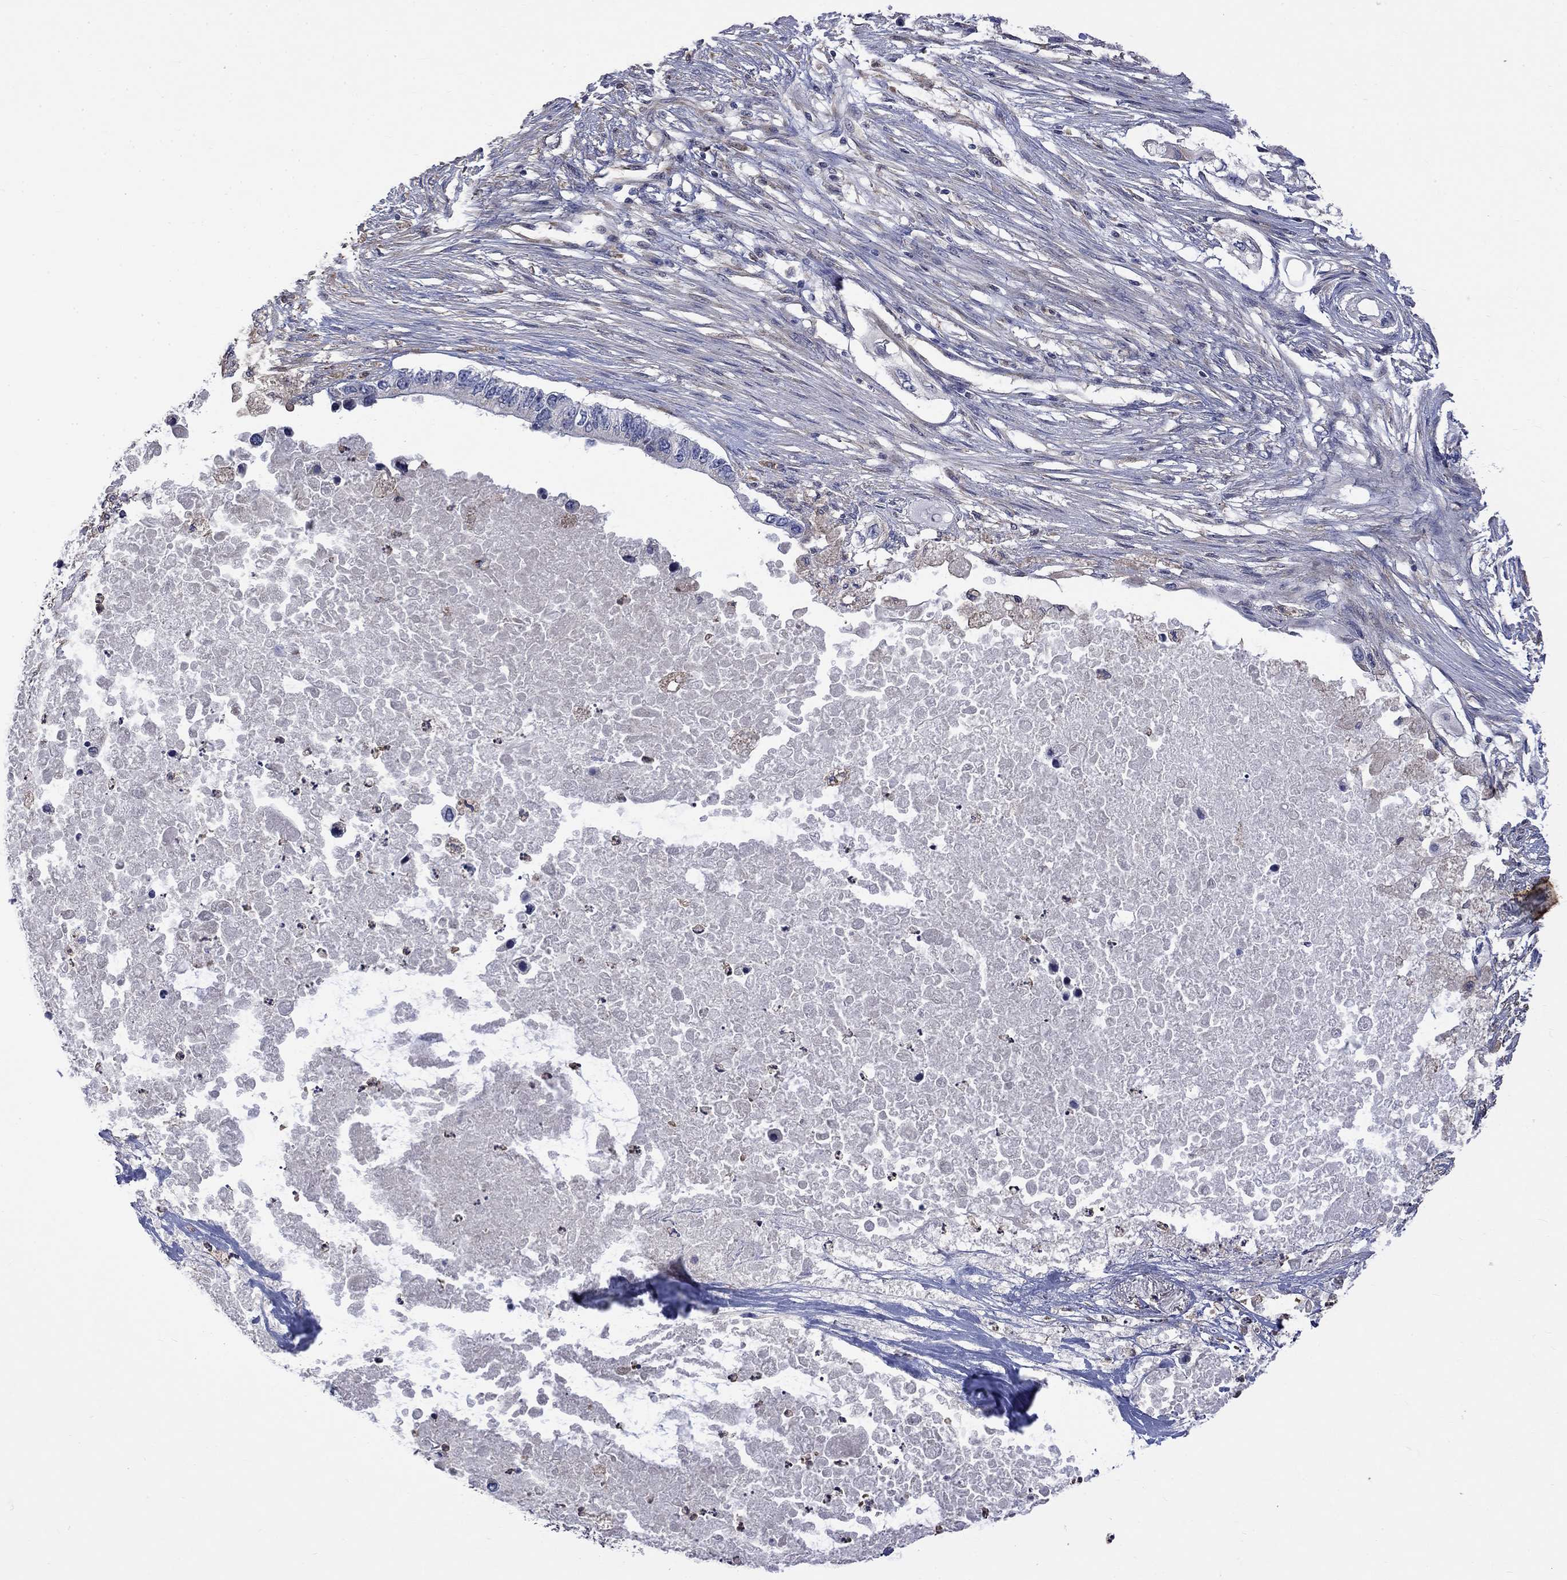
{"staining": {"intensity": "negative", "quantity": "none", "location": "none"}, "tissue": "pancreatic cancer", "cell_type": "Tumor cells", "image_type": "cancer", "snomed": [{"axis": "morphology", "description": "Adenocarcinoma, NOS"}, {"axis": "topography", "description": "Pancreas"}], "caption": "Human pancreatic cancer (adenocarcinoma) stained for a protein using immunohistochemistry reveals no positivity in tumor cells.", "gene": "CAMKK2", "patient": {"sex": "female", "age": 63}}